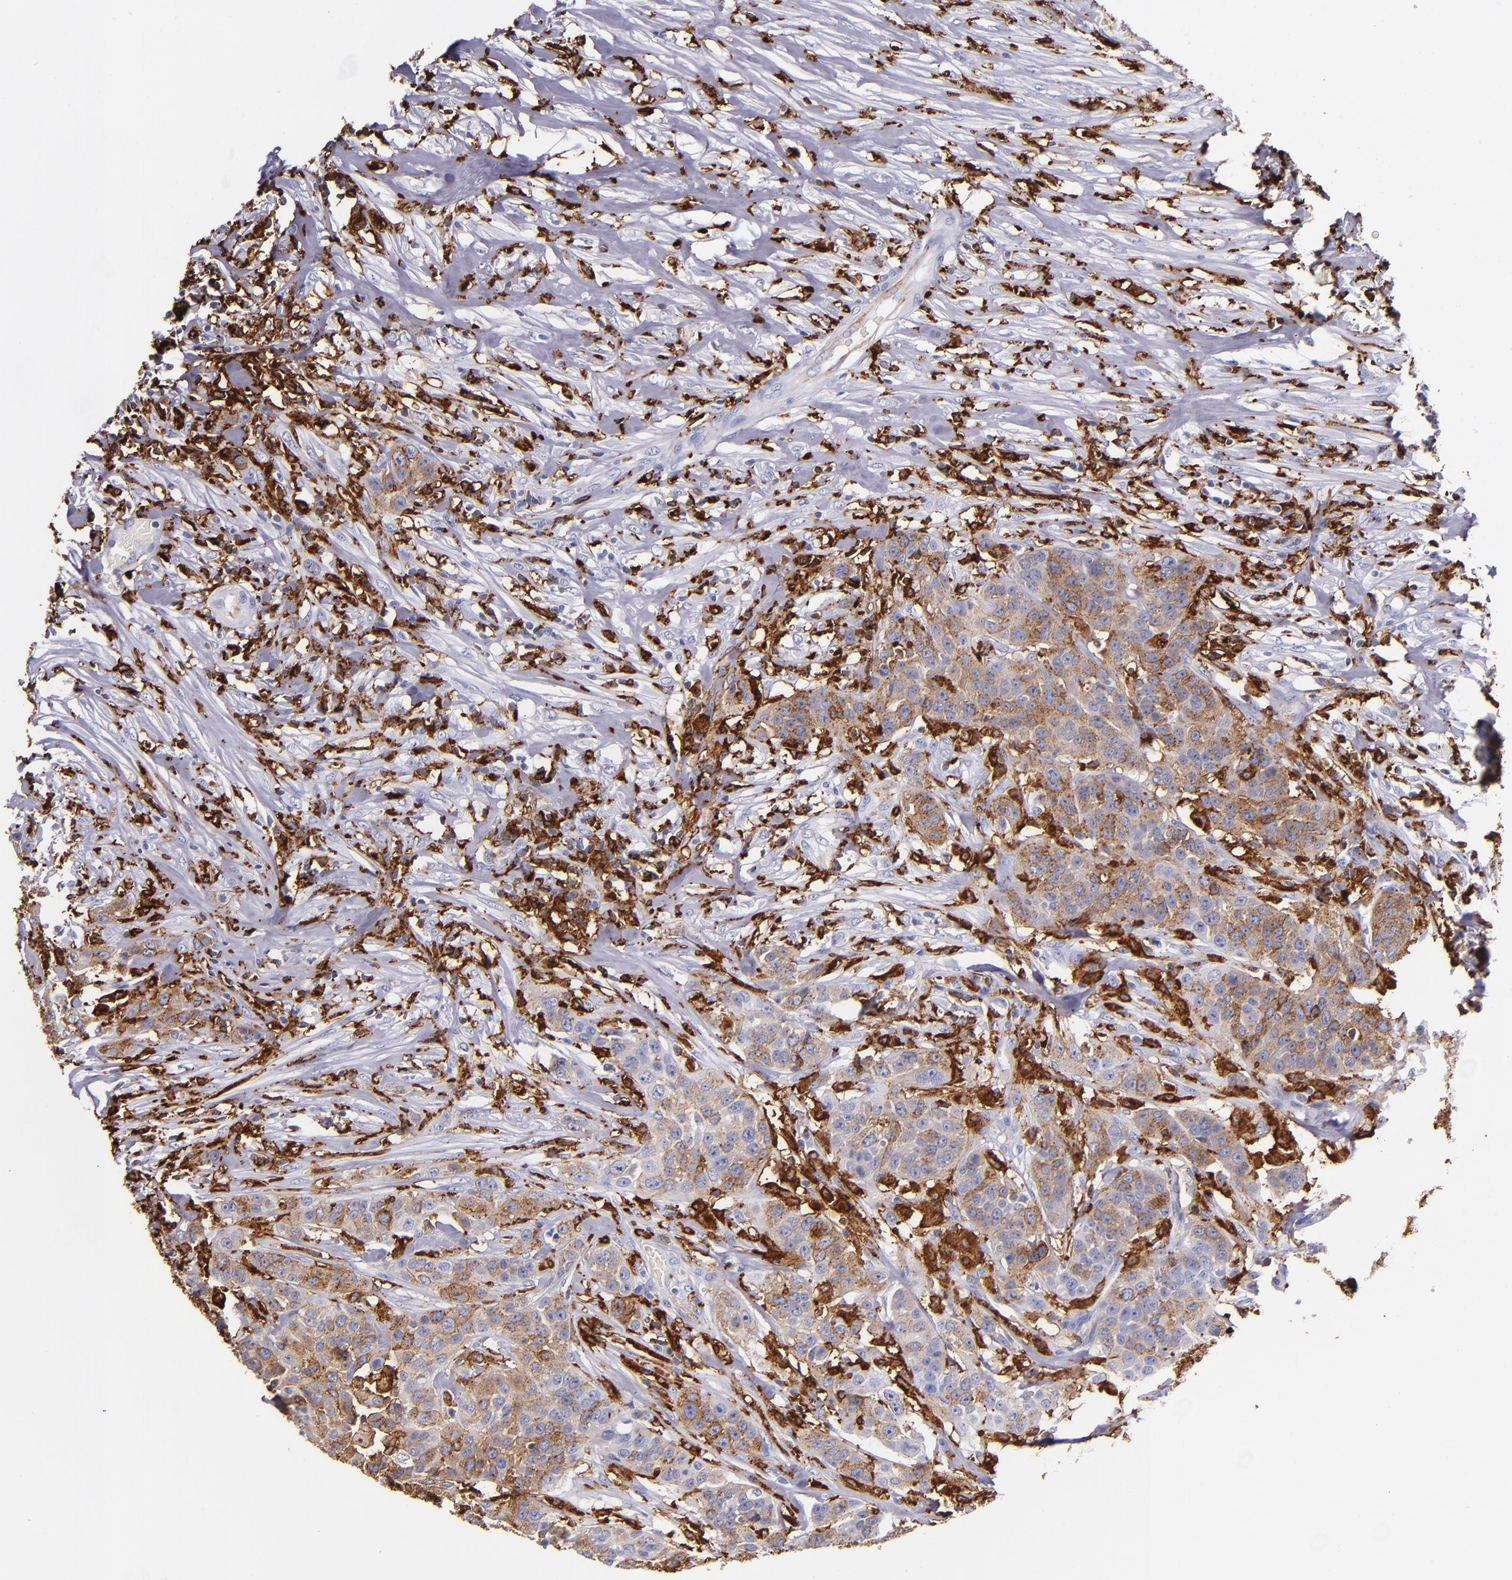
{"staining": {"intensity": "moderate", "quantity": ">75%", "location": "cytoplasmic/membranous"}, "tissue": "urothelial cancer", "cell_type": "Tumor cells", "image_type": "cancer", "snomed": [{"axis": "morphology", "description": "Urothelial carcinoma, High grade"}, {"axis": "topography", "description": "Urinary bladder"}], "caption": "IHC photomicrograph of human urothelial carcinoma (high-grade) stained for a protein (brown), which displays medium levels of moderate cytoplasmic/membranous positivity in about >75% of tumor cells.", "gene": "HLA-DRA", "patient": {"sex": "male", "age": 74}}